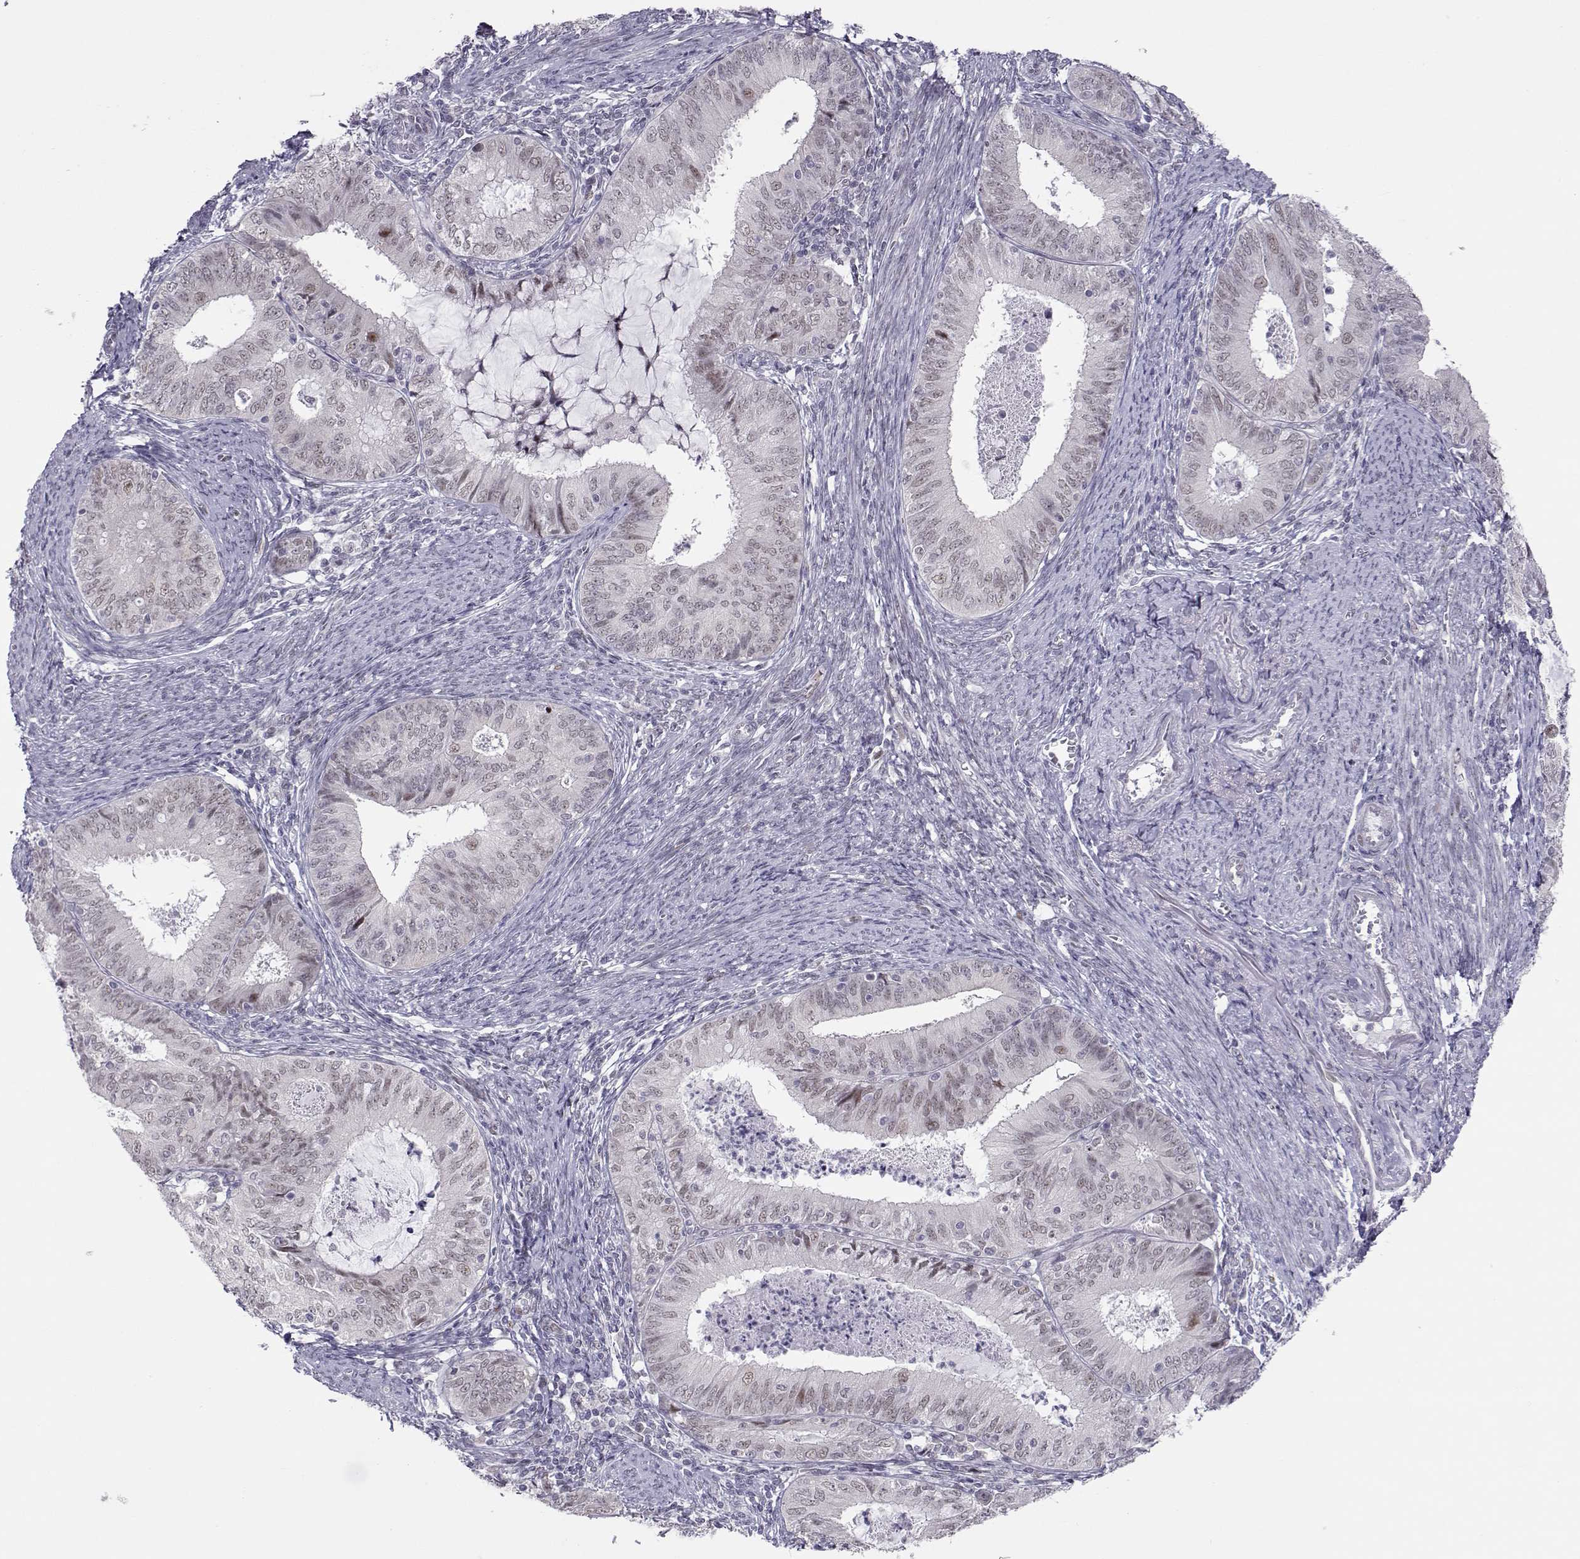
{"staining": {"intensity": "negative", "quantity": "none", "location": "none"}, "tissue": "endometrial cancer", "cell_type": "Tumor cells", "image_type": "cancer", "snomed": [{"axis": "morphology", "description": "Adenocarcinoma, NOS"}, {"axis": "topography", "description": "Endometrium"}], "caption": "Protein analysis of endometrial cancer (adenocarcinoma) demonstrates no significant staining in tumor cells. (Stains: DAB (3,3'-diaminobenzidine) IHC with hematoxylin counter stain, Microscopy: brightfield microscopy at high magnification).", "gene": "SIX6", "patient": {"sex": "female", "age": 57}}